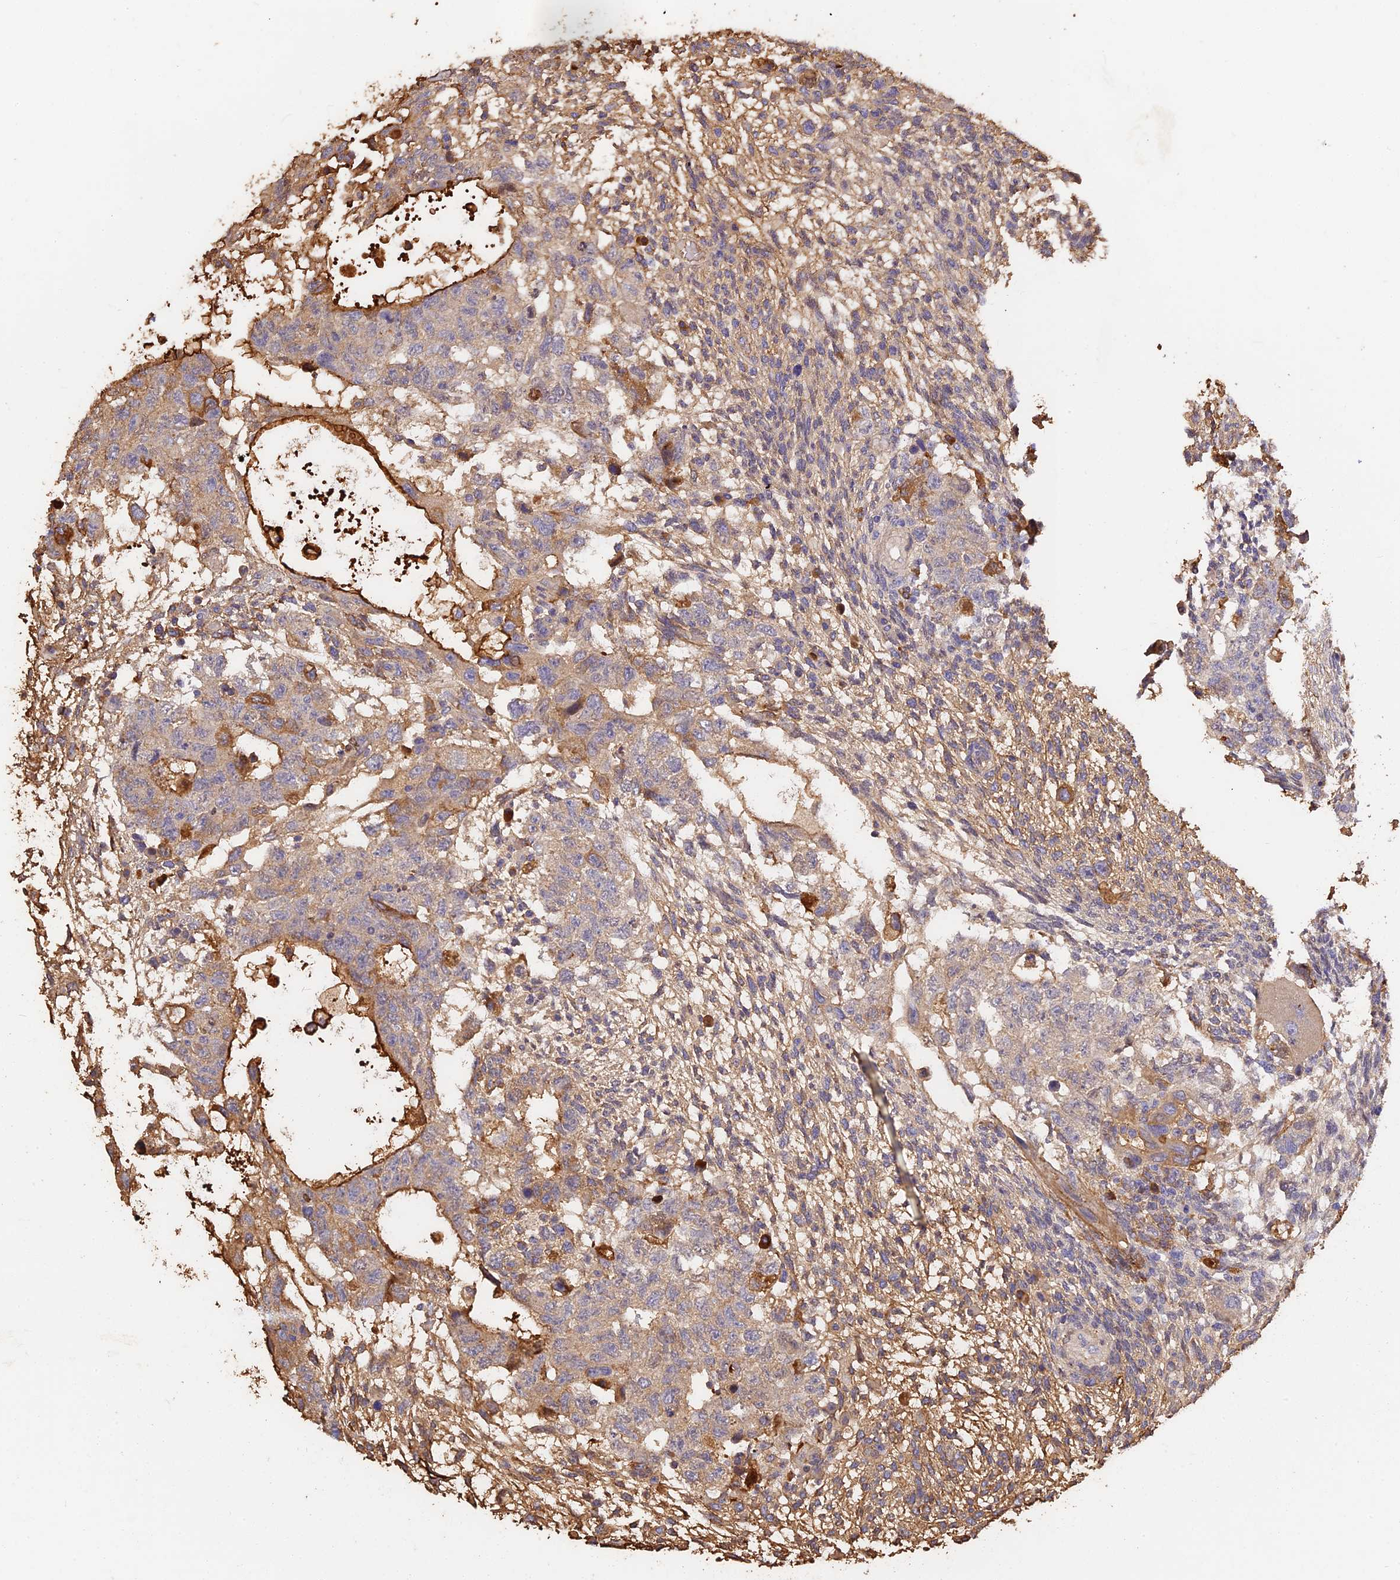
{"staining": {"intensity": "moderate", "quantity": "<25%", "location": "cytoplasmic/membranous"}, "tissue": "testis cancer", "cell_type": "Tumor cells", "image_type": "cancer", "snomed": [{"axis": "morphology", "description": "Normal tissue, NOS"}, {"axis": "morphology", "description": "Carcinoma, Embryonal, NOS"}, {"axis": "topography", "description": "Testis"}], "caption": "DAB (3,3'-diaminobenzidine) immunohistochemical staining of human testis cancer displays moderate cytoplasmic/membranous protein staining in about <25% of tumor cells.", "gene": "PZP", "patient": {"sex": "male", "age": 36}}